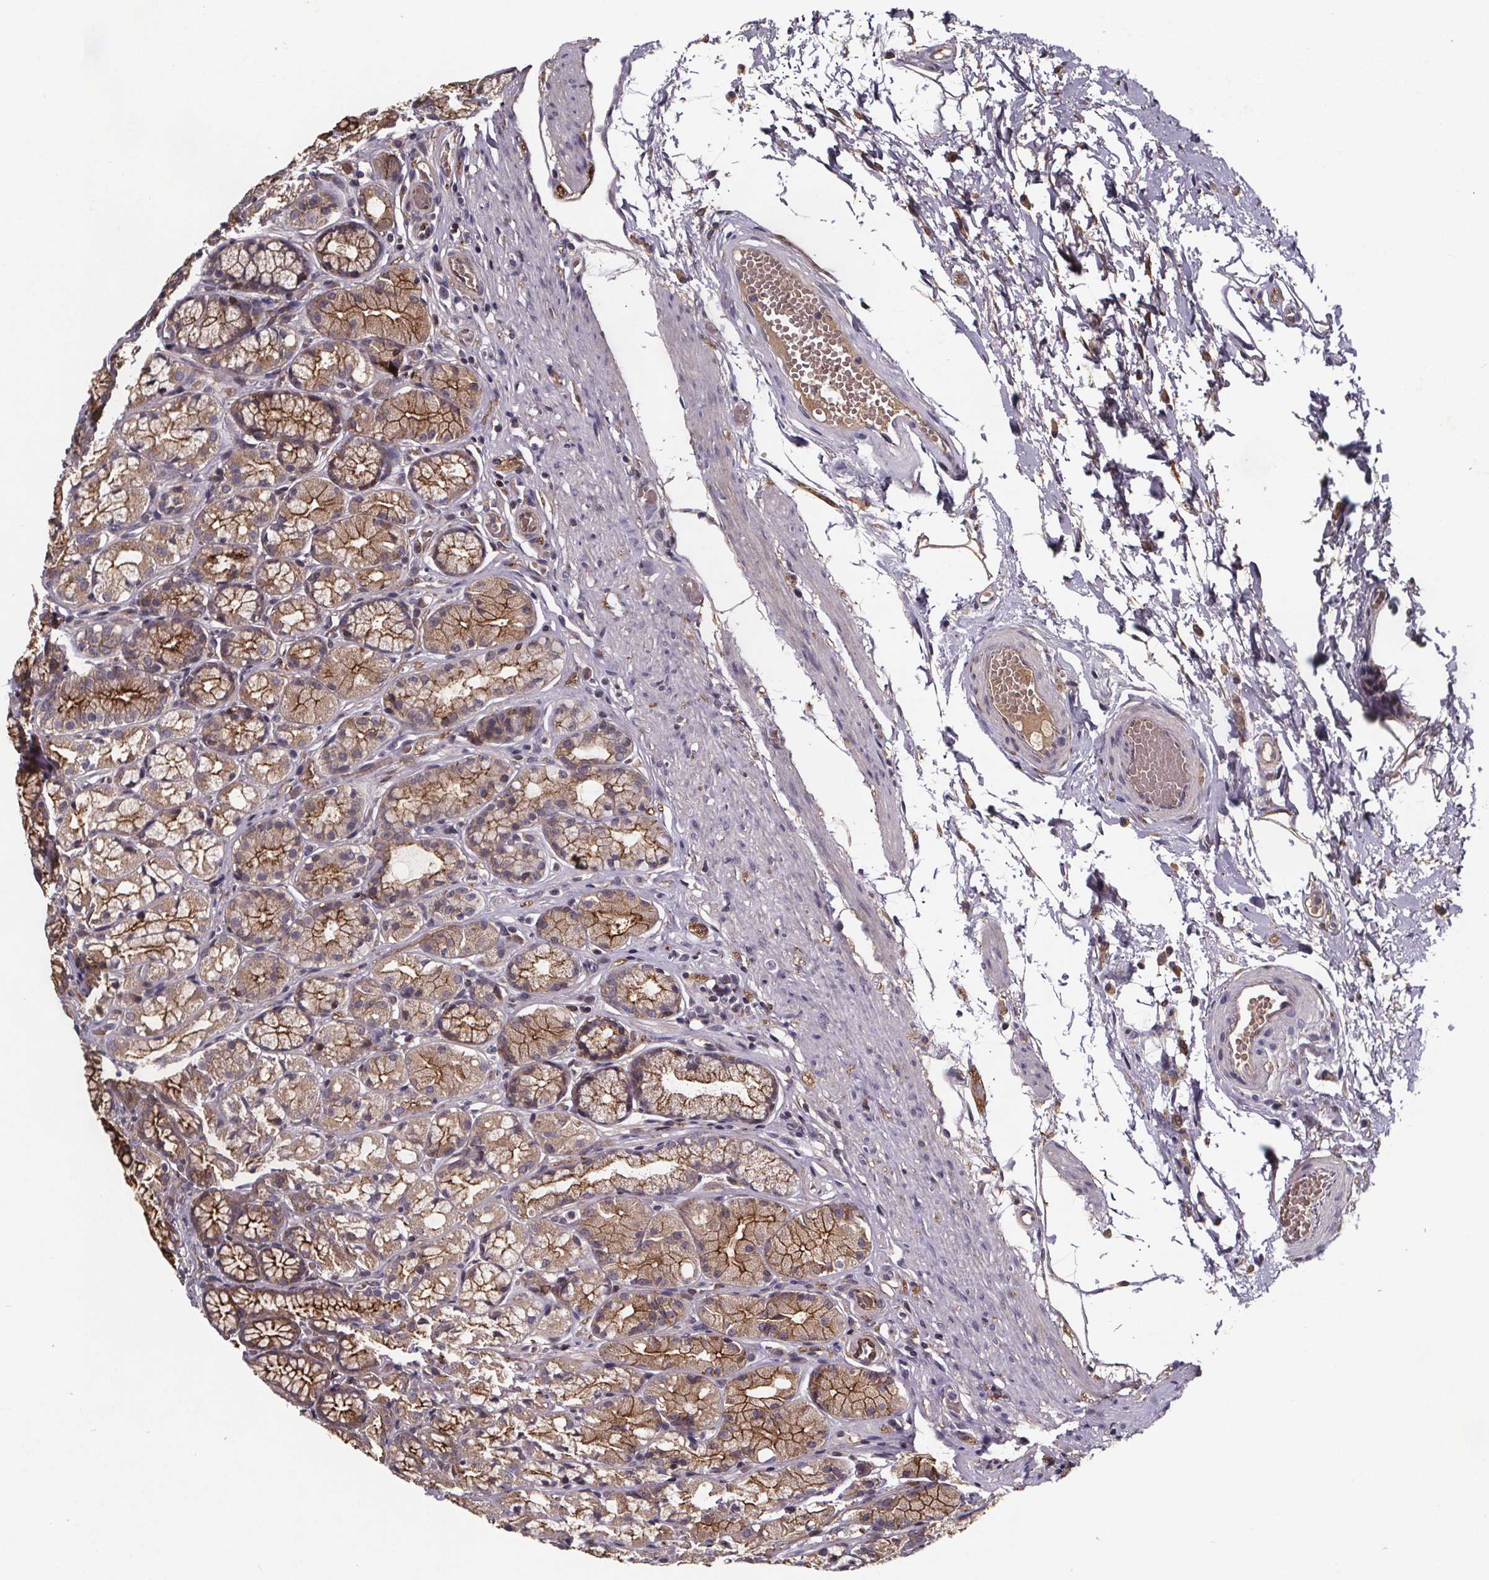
{"staining": {"intensity": "moderate", "quantity": ">75%", "location": "cytoplasmic/membranous"}, "tissue": "stomach", "cell_type": "Glandular cells", "image_type": "normal", "snomed": [{"axis": "morphology", "description": "Normal tissue, NOS"}, {"axis": "topography", "description": "Stomach"}], "caption": "Glandular cells reveal medium levels of moderate cytoplasmic/membranous expression in about >75% of cells in normal stomach. (IHC, brightfield microscopy, high magnification).", "gene": "FASTKD3", "patient": {"sex": "male", "age": 70}}